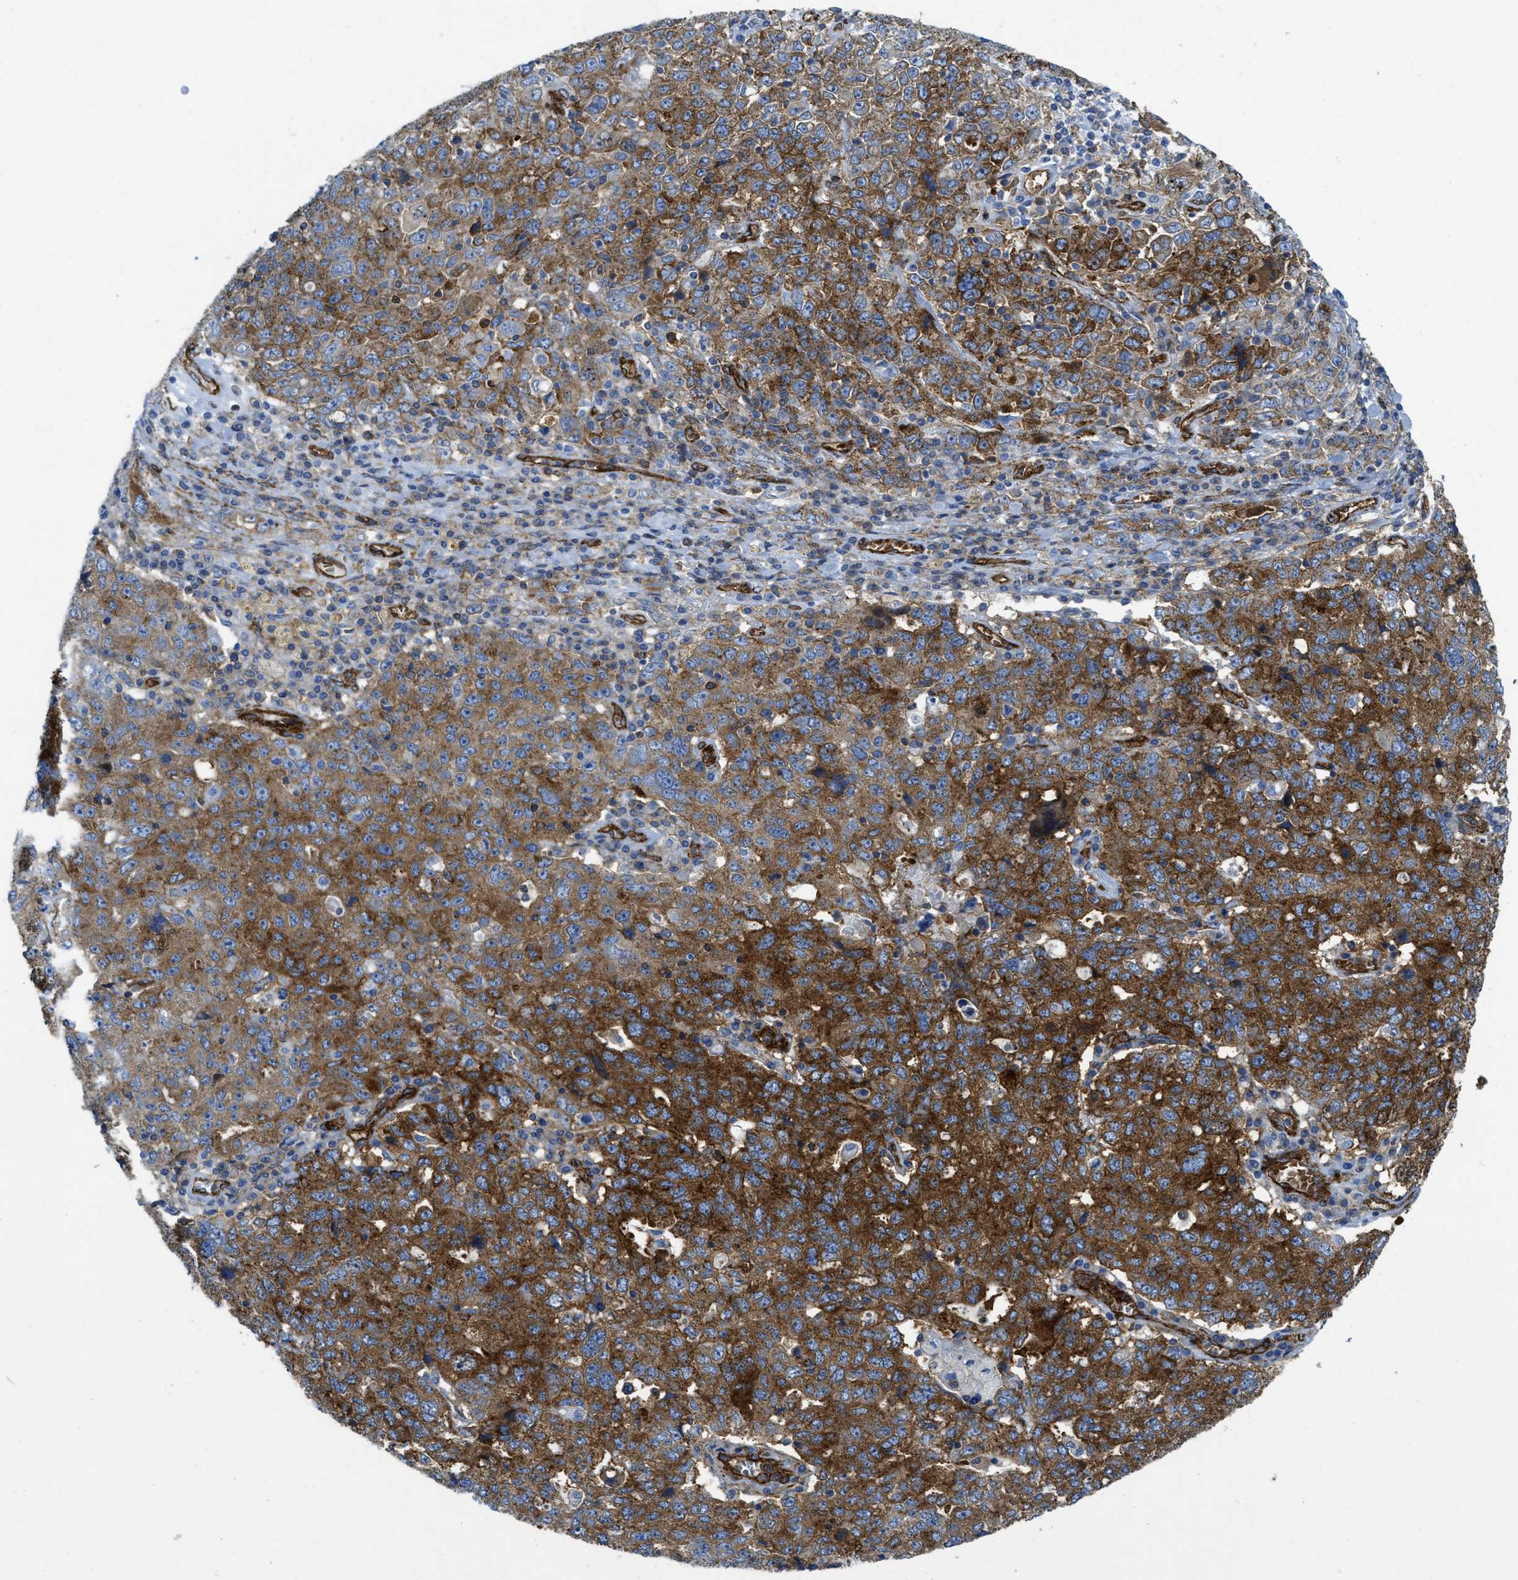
{"staining": {"intensity": "strong", "quantity": "25%-75%", "location": "cytoplasmic/membranous"}, "tissue": "ovarian cancer", "cell_type": "Tumor cells", "image_type": "cancer", "snomed": [{"axis": "morphology", "description": "Carcinoma, endometroid"}, {"axis": "topography", "description": "Ovary"}], "caption": "Brown immunohistochemical staining in human ovarian cancer displays strong cytoplasmic/membranous staining in about 25%-75% of tumor cells.", "gene": "HIP1", "patient": {"sex": "female", "age": 62}}